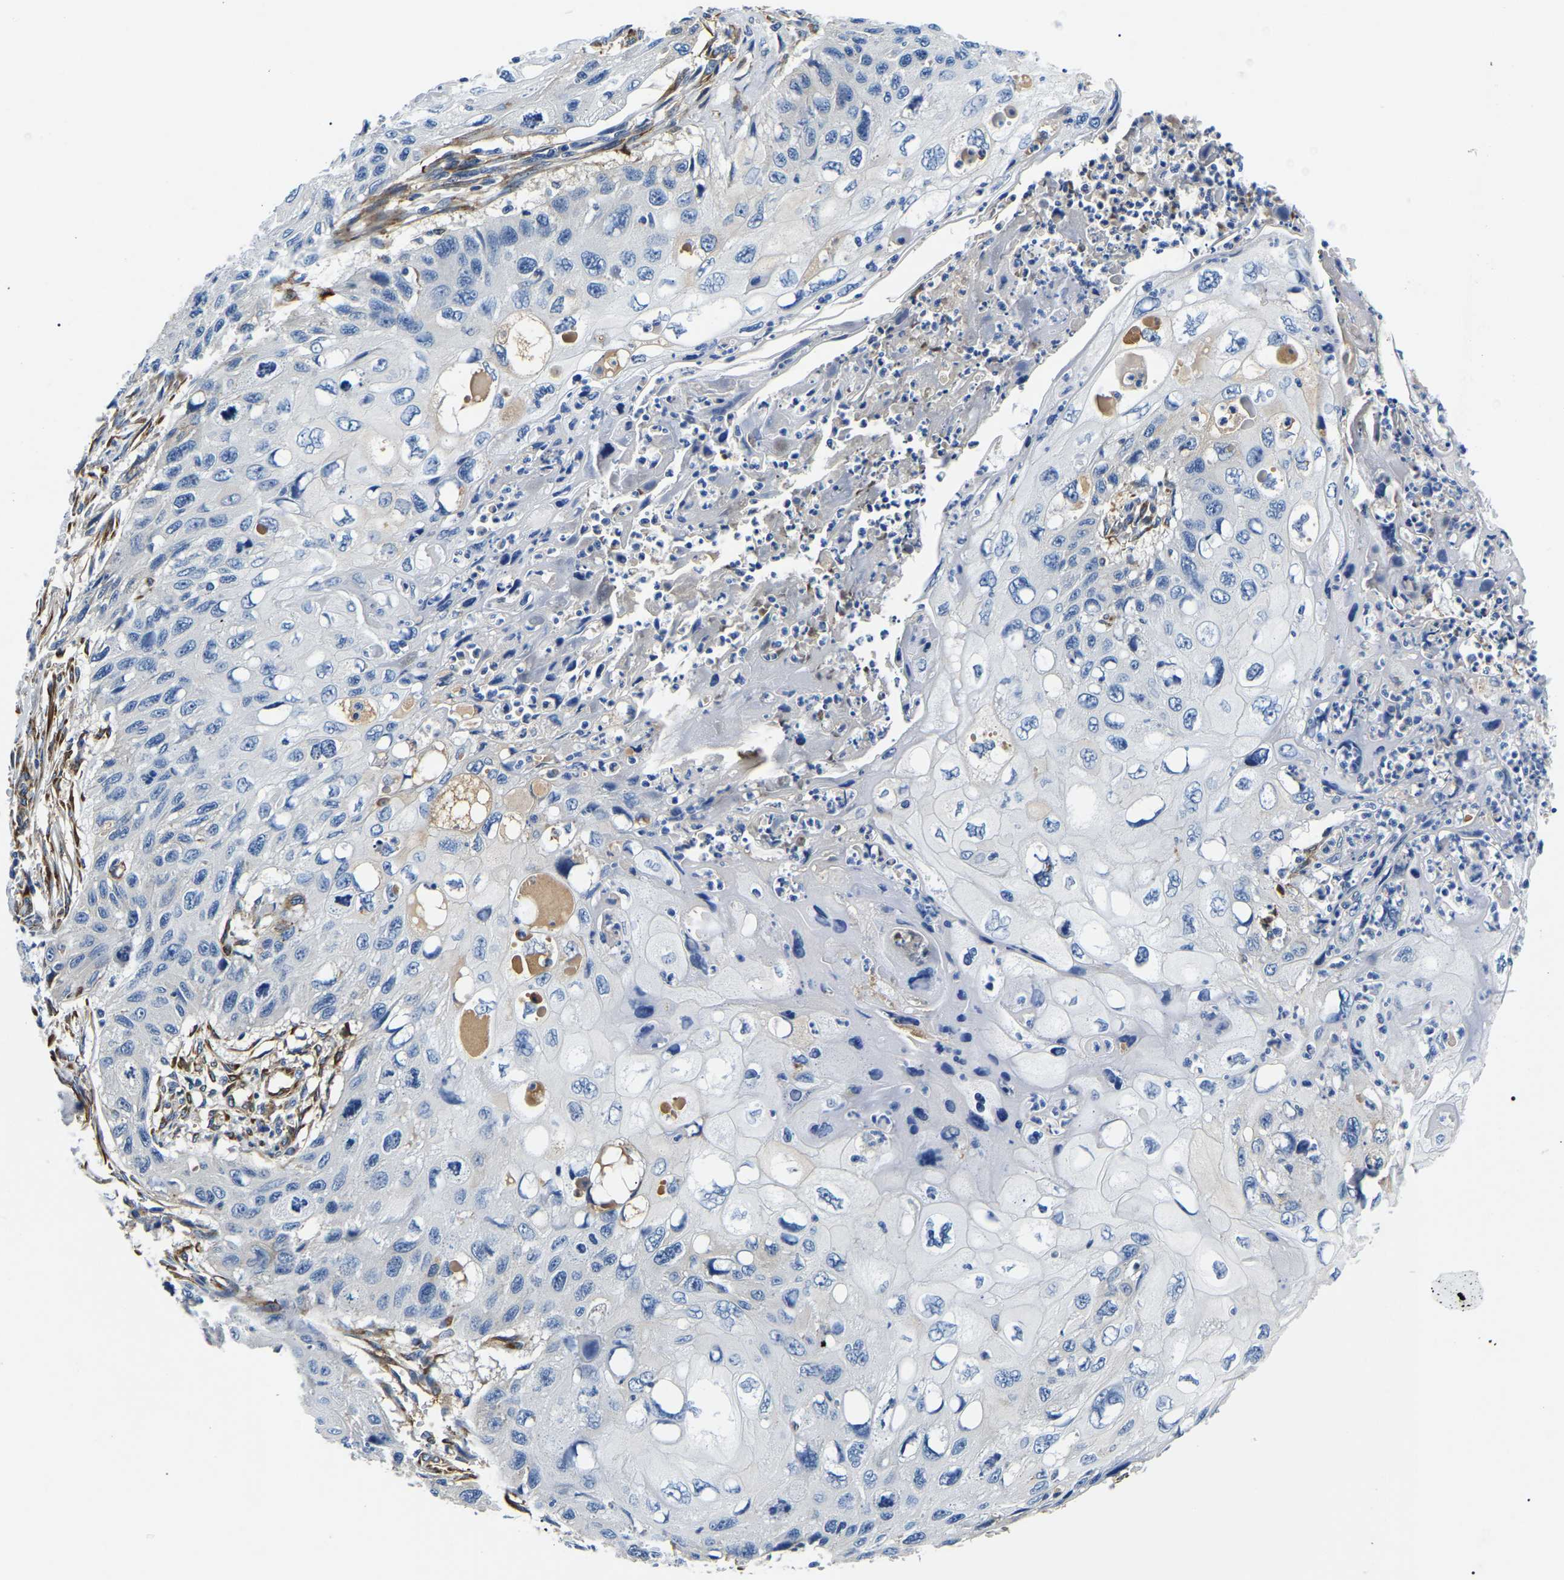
{"staining": {"intensity": "negative", "quantity": "none", "location": "none"}, "tissue": "cervical cancer", "cell_type": "Tumor cells", "image_type": "cancer", "snomed": [{"axis": "morphology", "description": "Squamous cell carcinoma, NOS"}, {"axis": "topography", "description": "Cervix"}], "caption": "Histopathology image shows no protein staining in tumor cells of cervical cancer (squamous cell carcinoma) tissue. The staining is performed using DAB brown chromogen with nuclei counter-stained in using hematoxylin.", "gene": "DUSP8", "patient": {"sex": "female", "age": 70}}